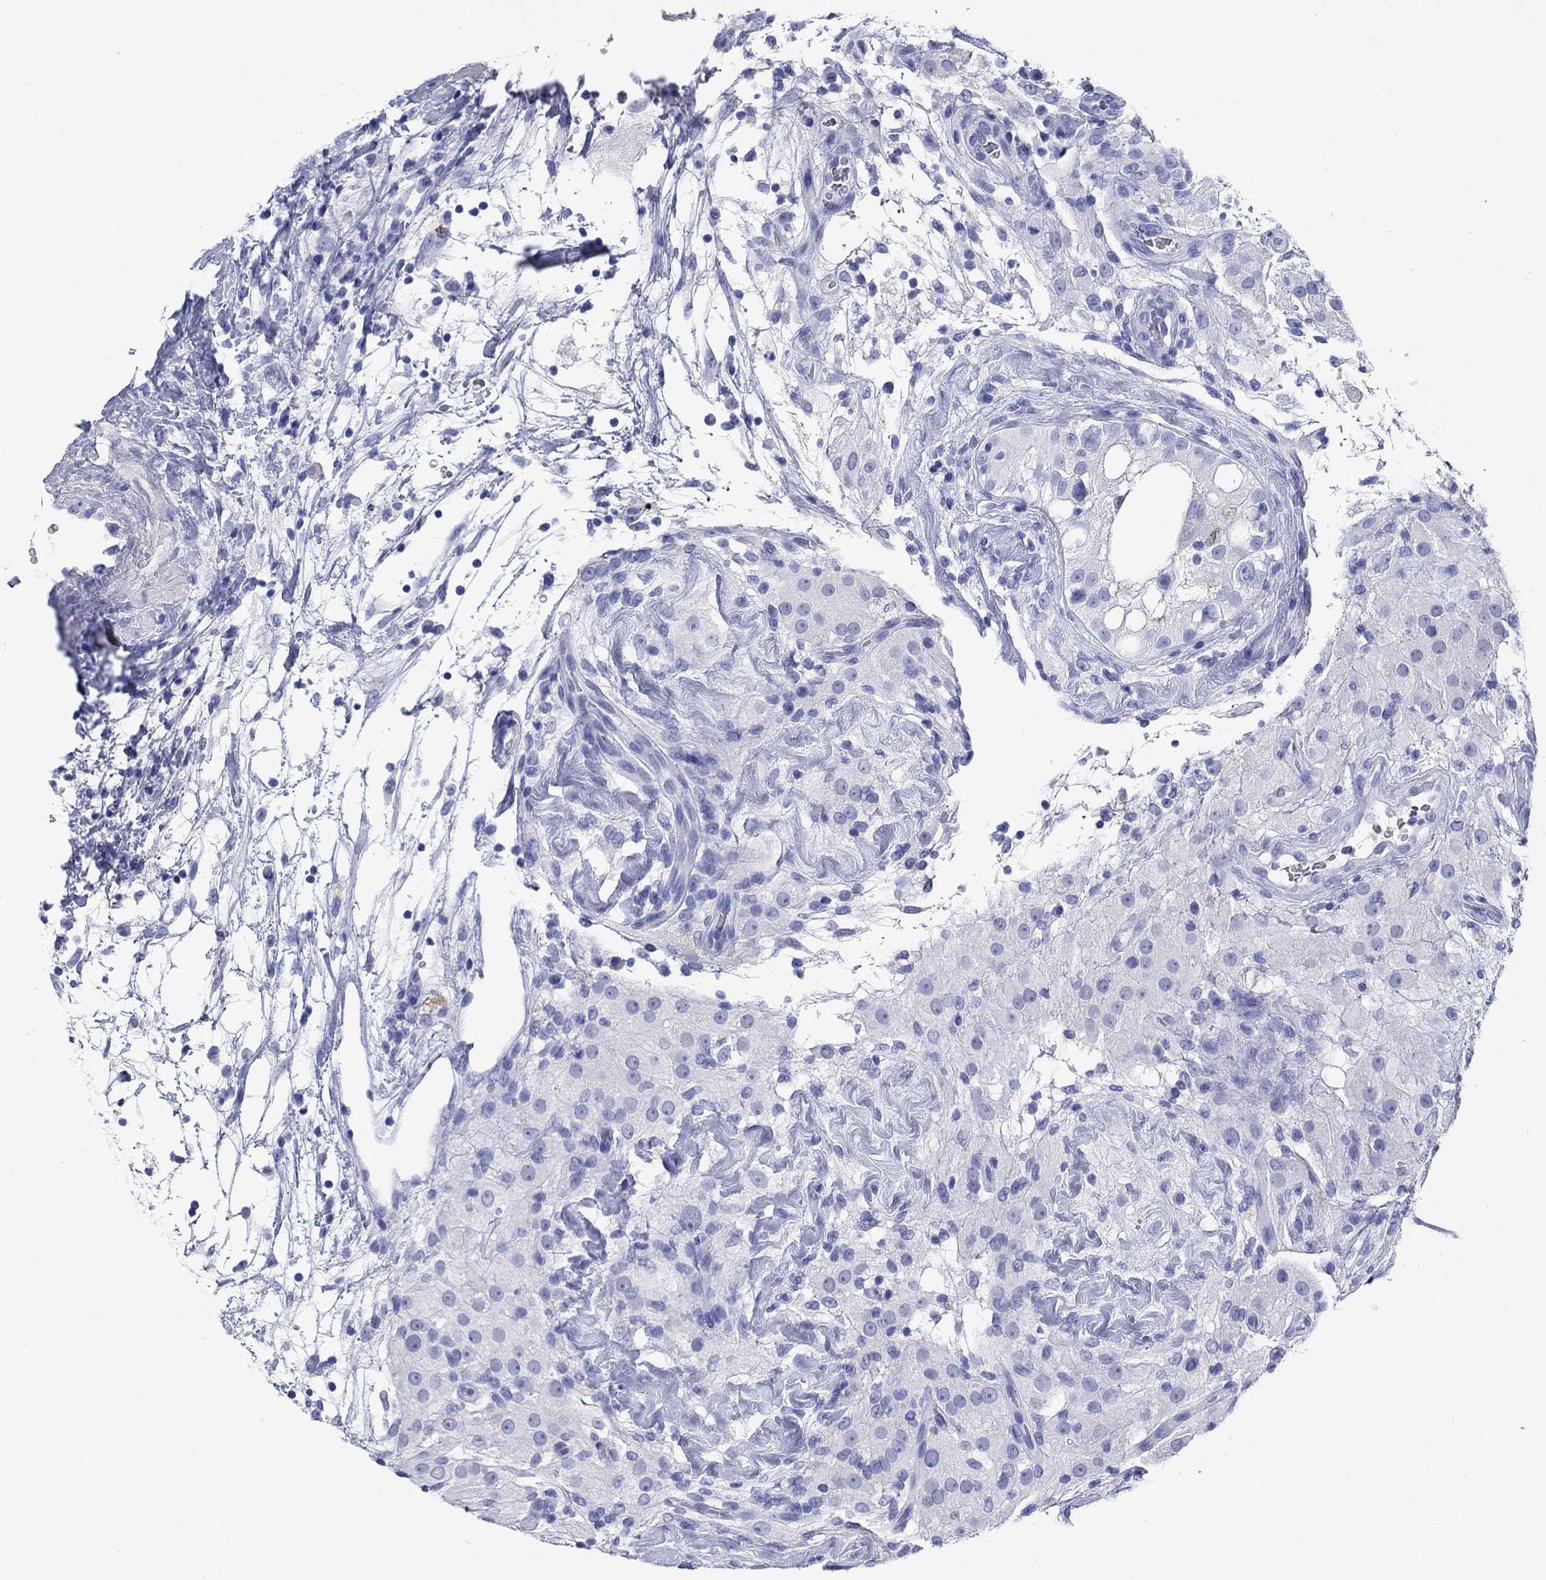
{"staining": {"intensity": "negative", "quantity": "none", "location": "none"}, "tissue": "testis cancer", "cell_type": "Tumor cells", "image_type": "cancer", "snomed": [{"axis": "morphology", "description": "Seminoma, NOS"}, {"axis": "topography", "description": "Testis"}], "caption": "A histopathology image of testis cancer (seminoma) stained for a protein reveals no brown staining in tumor cells.", "gene": "AZU1", "patient": {"sex": "male", "age": 34}}